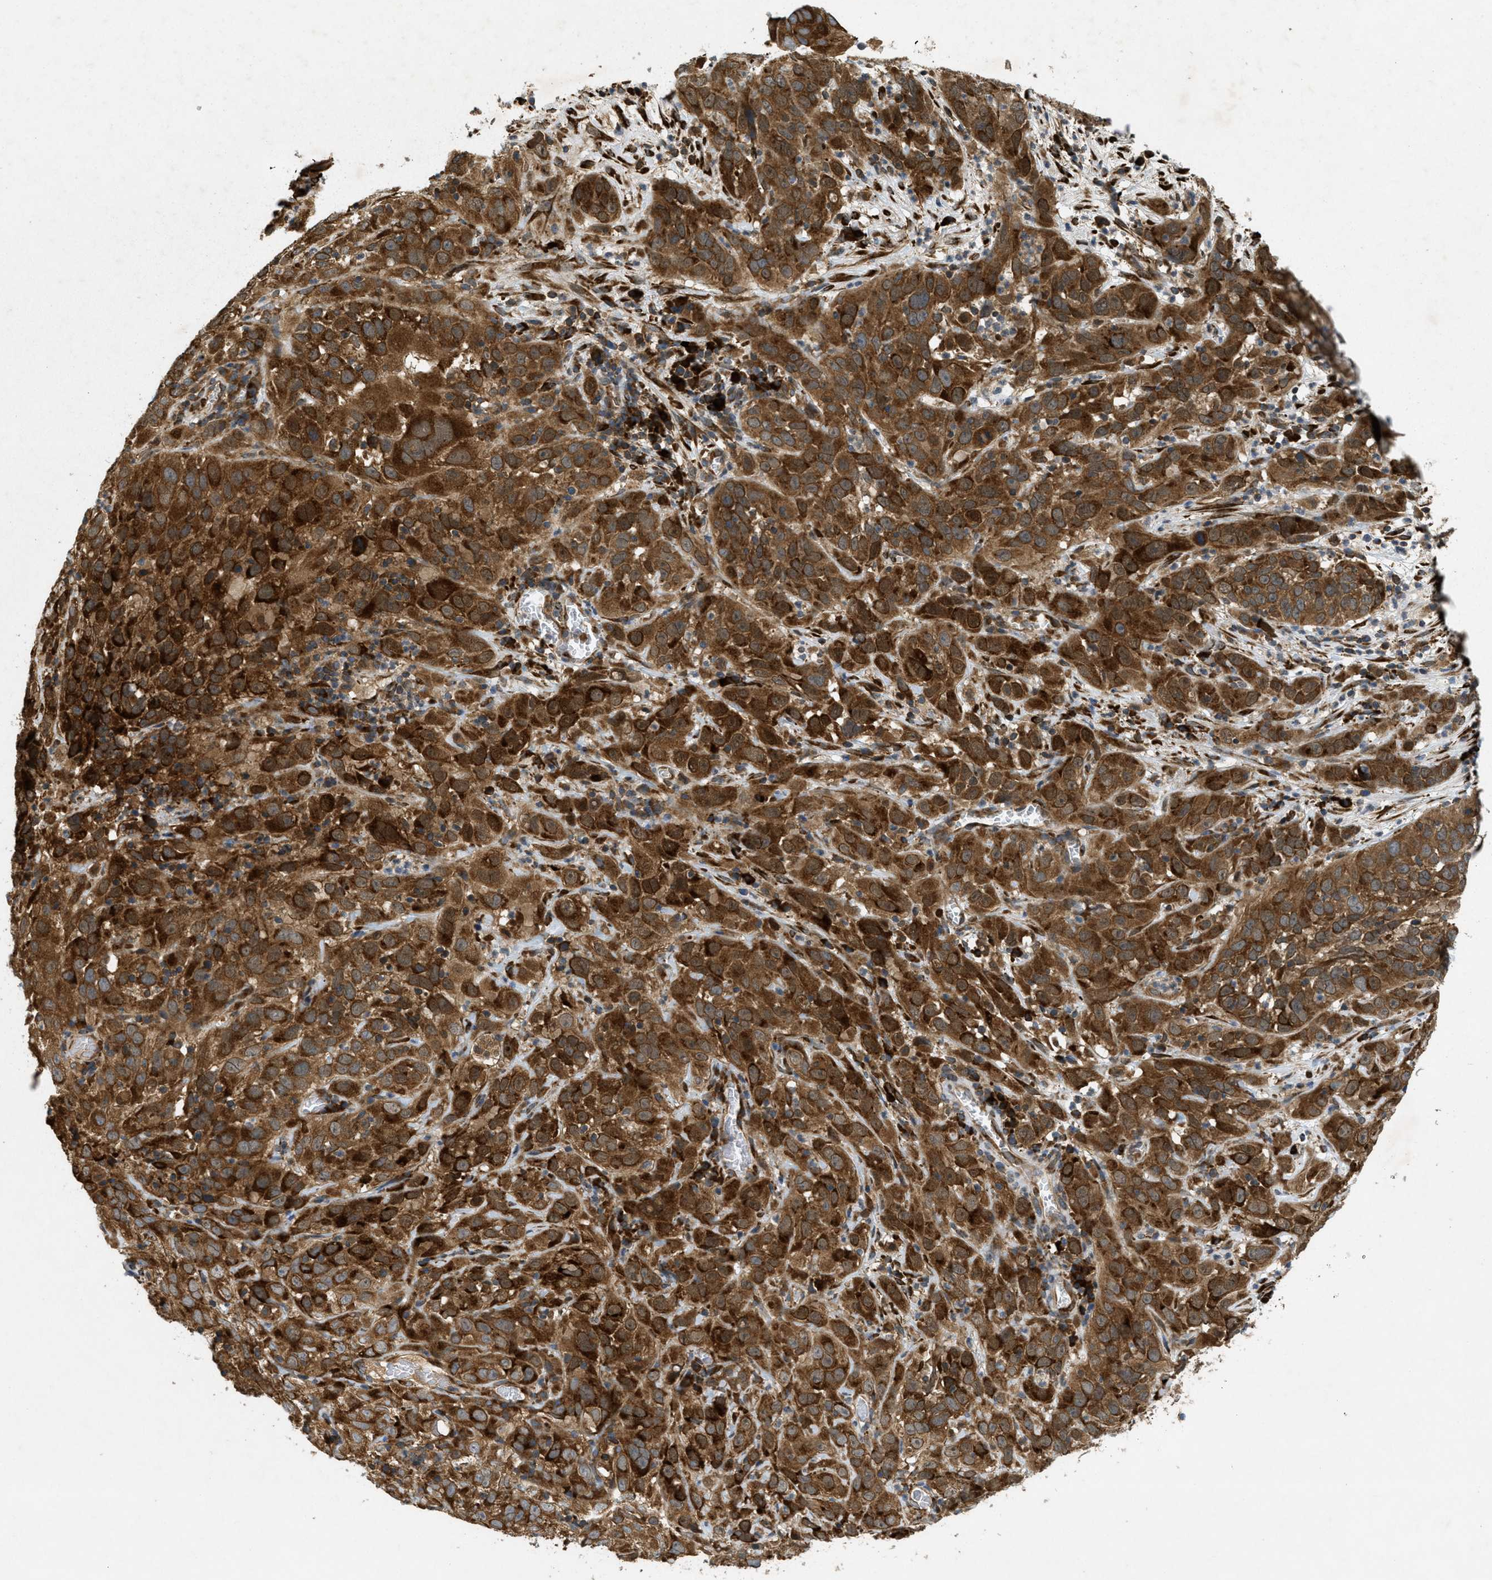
{"staining": {"intensity": "strong", "quantity": ">75%", "location": "cytoplasmic/membranous"}, "tissue": "cervical cancer", "cell_type": "Tumor cells", "image_type": "cancer", "snomed": [{"axis": "morphology", "description": "Squamous cell carcinoma, NOS"}, {"axis": "topography", "description": "Cervix"}], "caption": "Protein expression analysis of squamous cell carcinoma (cervical) reveals strong cytoplasmic/membranous expression in approximately >75% of tumor cells.", "gene": "PCDH18", "patient": {"sex": "female", "age": 32}}